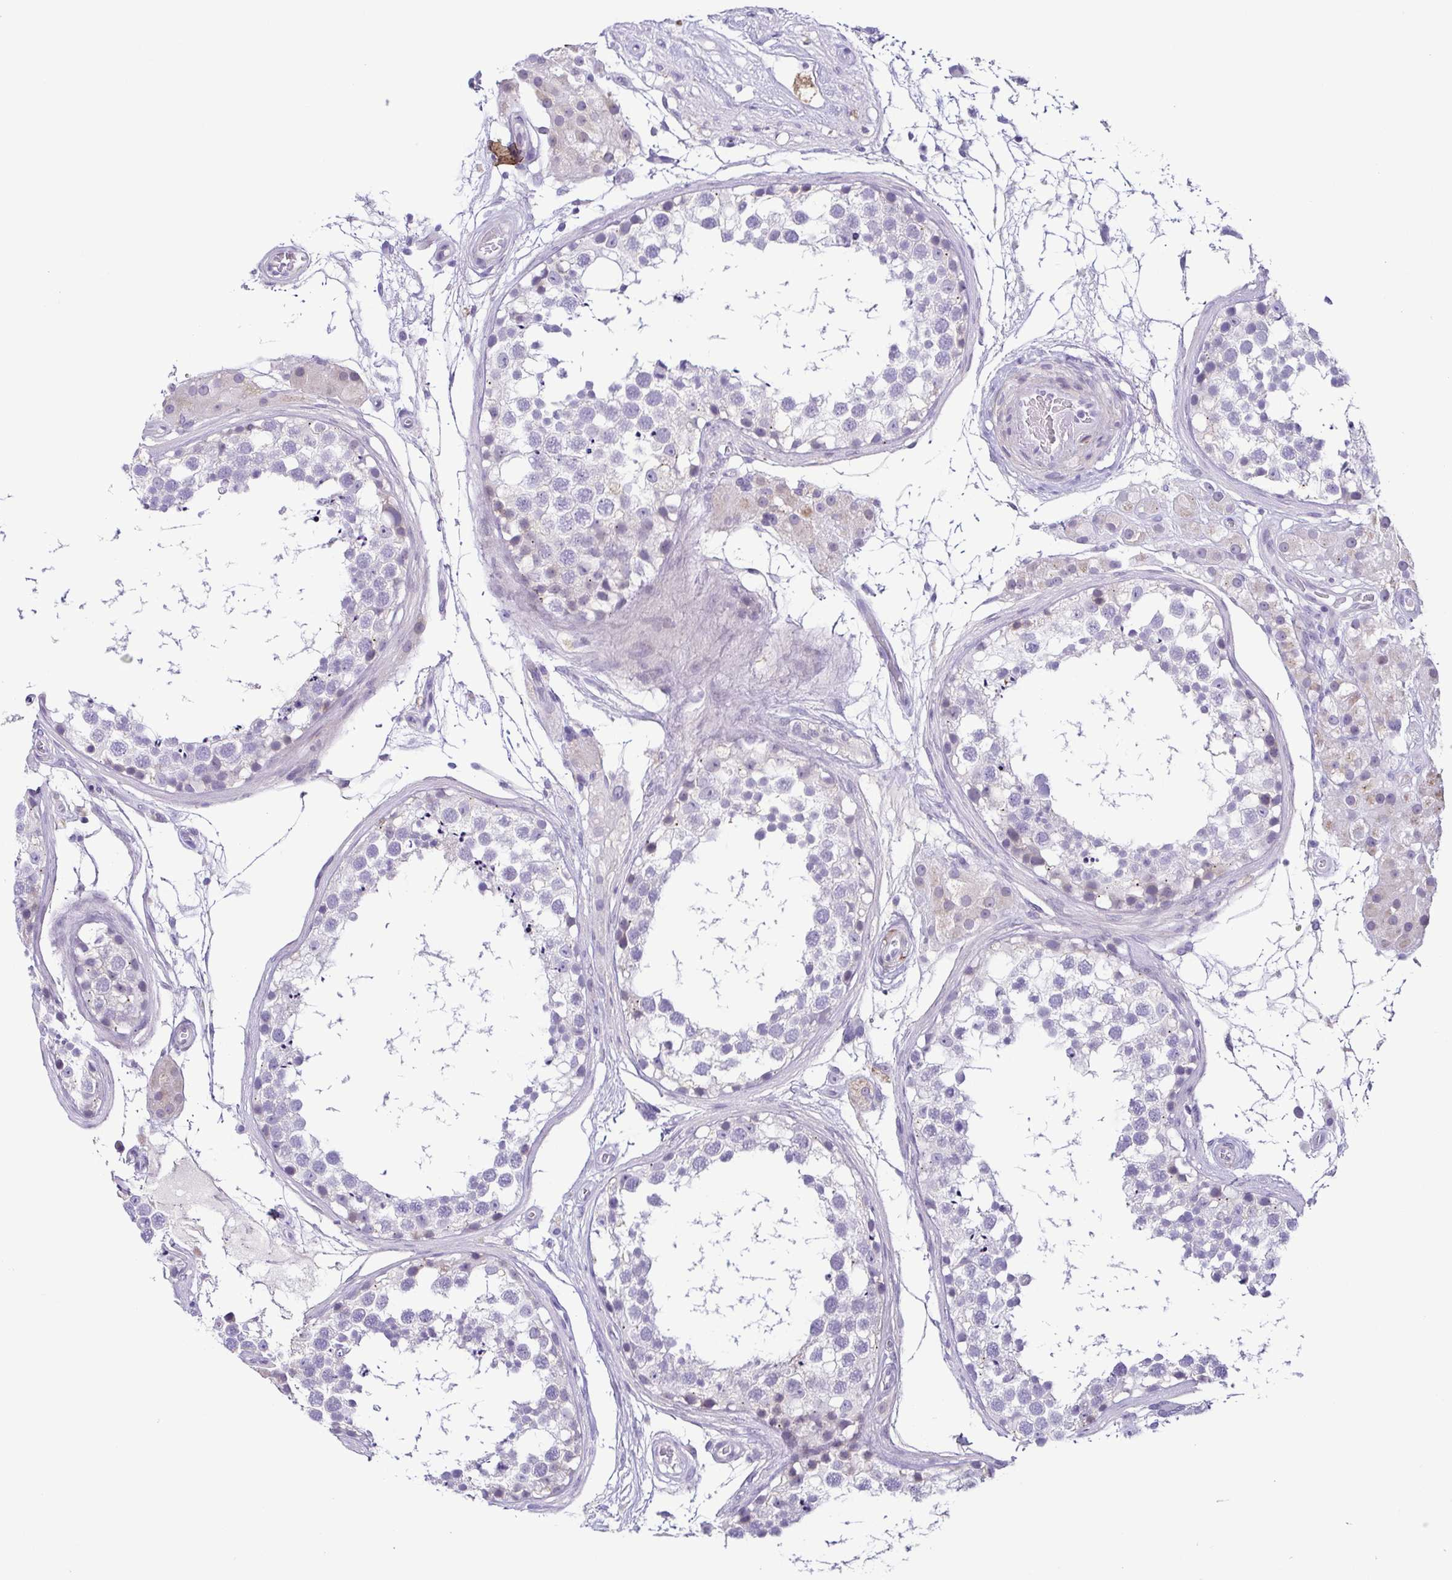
{"staining": {"intensity": "negative", "quantity": "none", "location": "none"}, "tissue": "testis", "cell_type": "Cells in seminiferous ducts", "image_type": "normal", "snomed": [{"axis": "morphology", "description": "Normal tissue, NOS"}, {"axis": "morphology", "description": "Seminoma, NOS"}, {"axis": "topography", "description": "Testis"}], "caption": "Testis was stained to show a protein in brown. There is no significant expression in cells in seminiferous ducts. The staining is performed using DAB brown chromogen with nuclei counter-stained in using hematoxylin.", "gene": "TERT", "patient": {"sex": "male", "age": 65}}